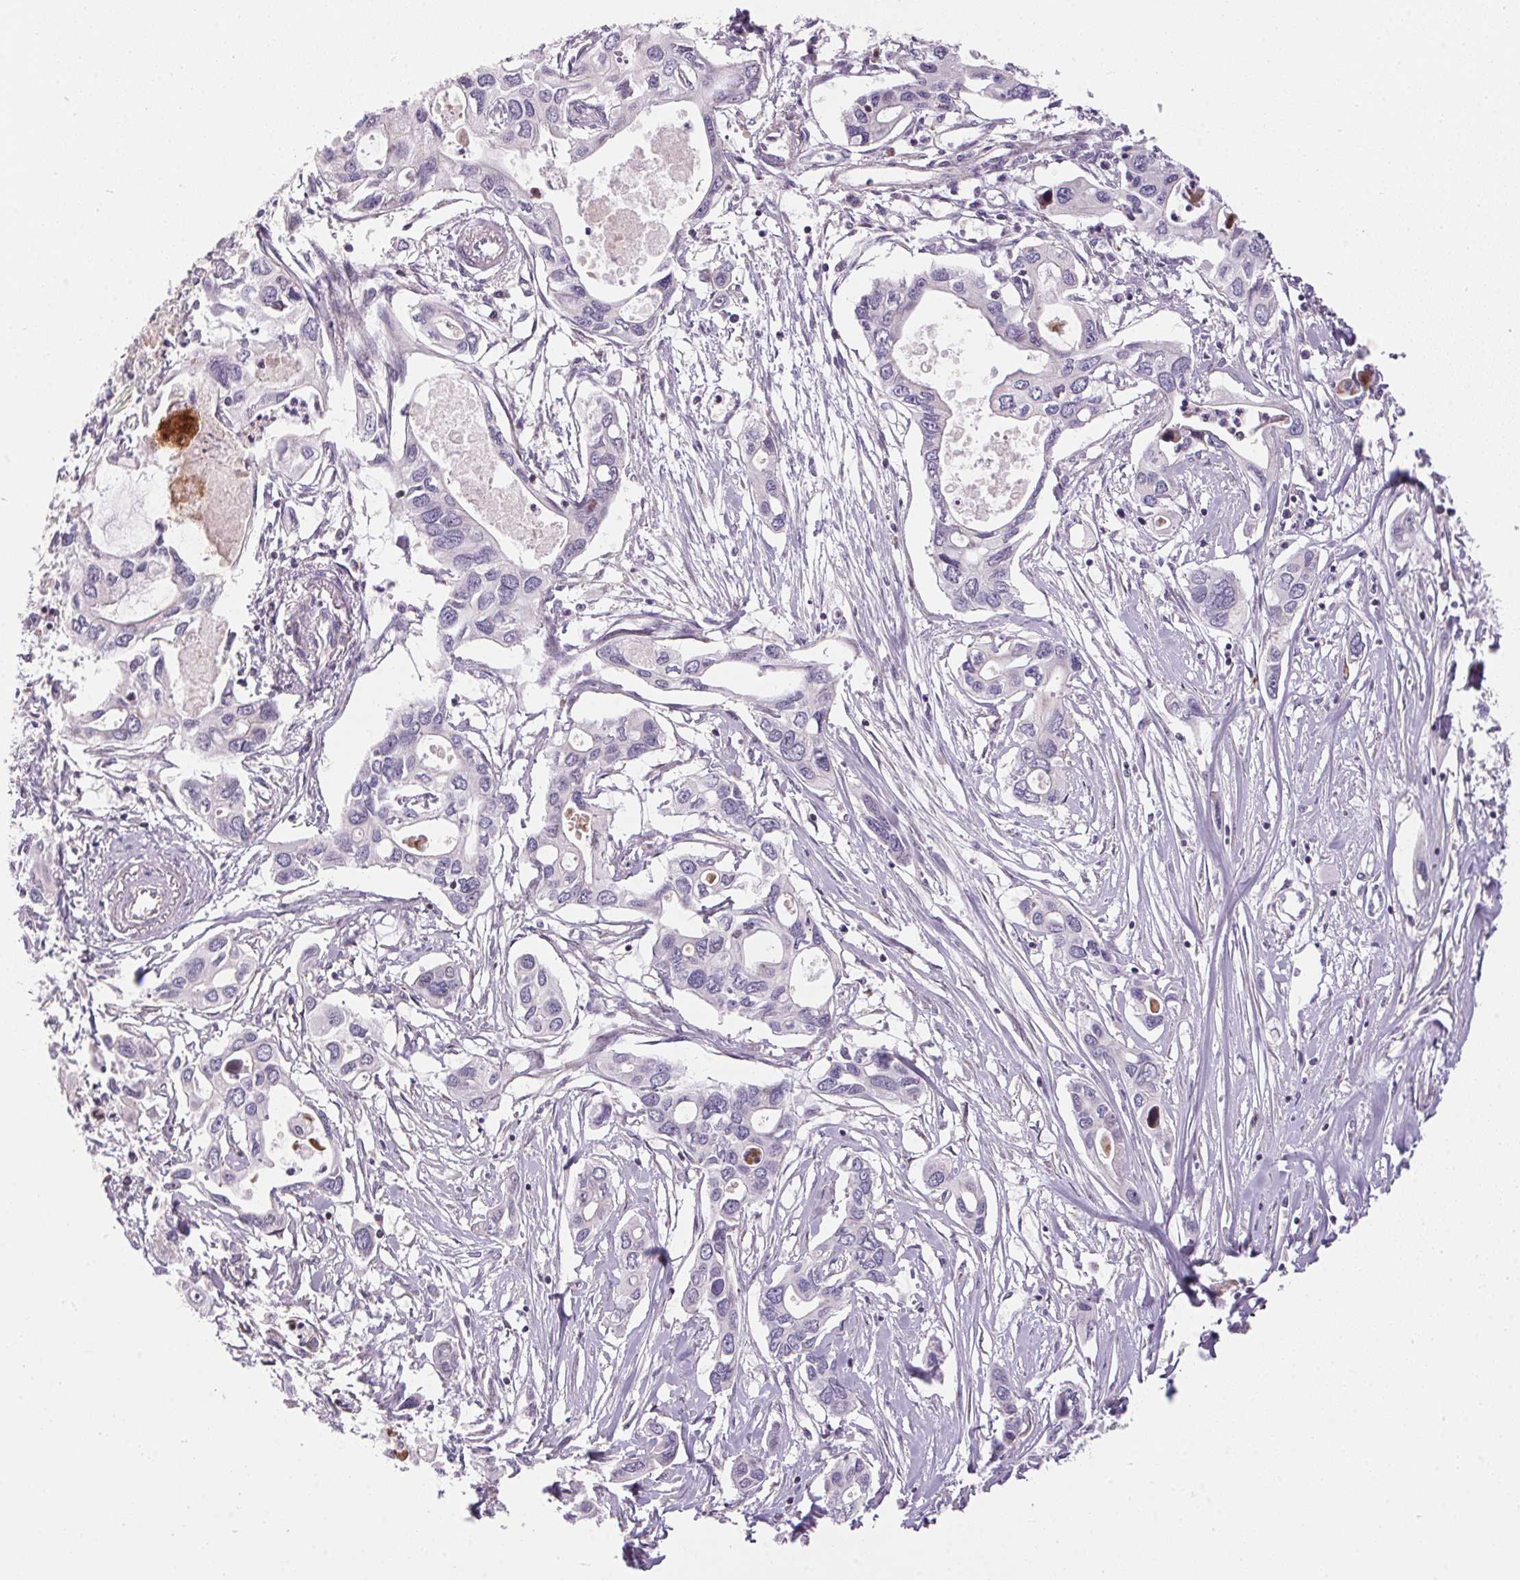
{"staining": {"intensity": "negative", "quantity": "none", "location": "none"}, "tissue": "pancreatic cancer", "cell_type": "Tumor cells", "image_type": "cancer", "snomed": [{"axis": "morphology", "description": "Adenocarcinoma, NOS"}, {"axis": "topography", "description": "Pancreas"}], "caption": "Histopathology image shows no significant protein staining in tumor cells of pancreatic adenocarcinoma.", "gene": "UNC13B", "patient": {"sex": "male", "age": 60}}